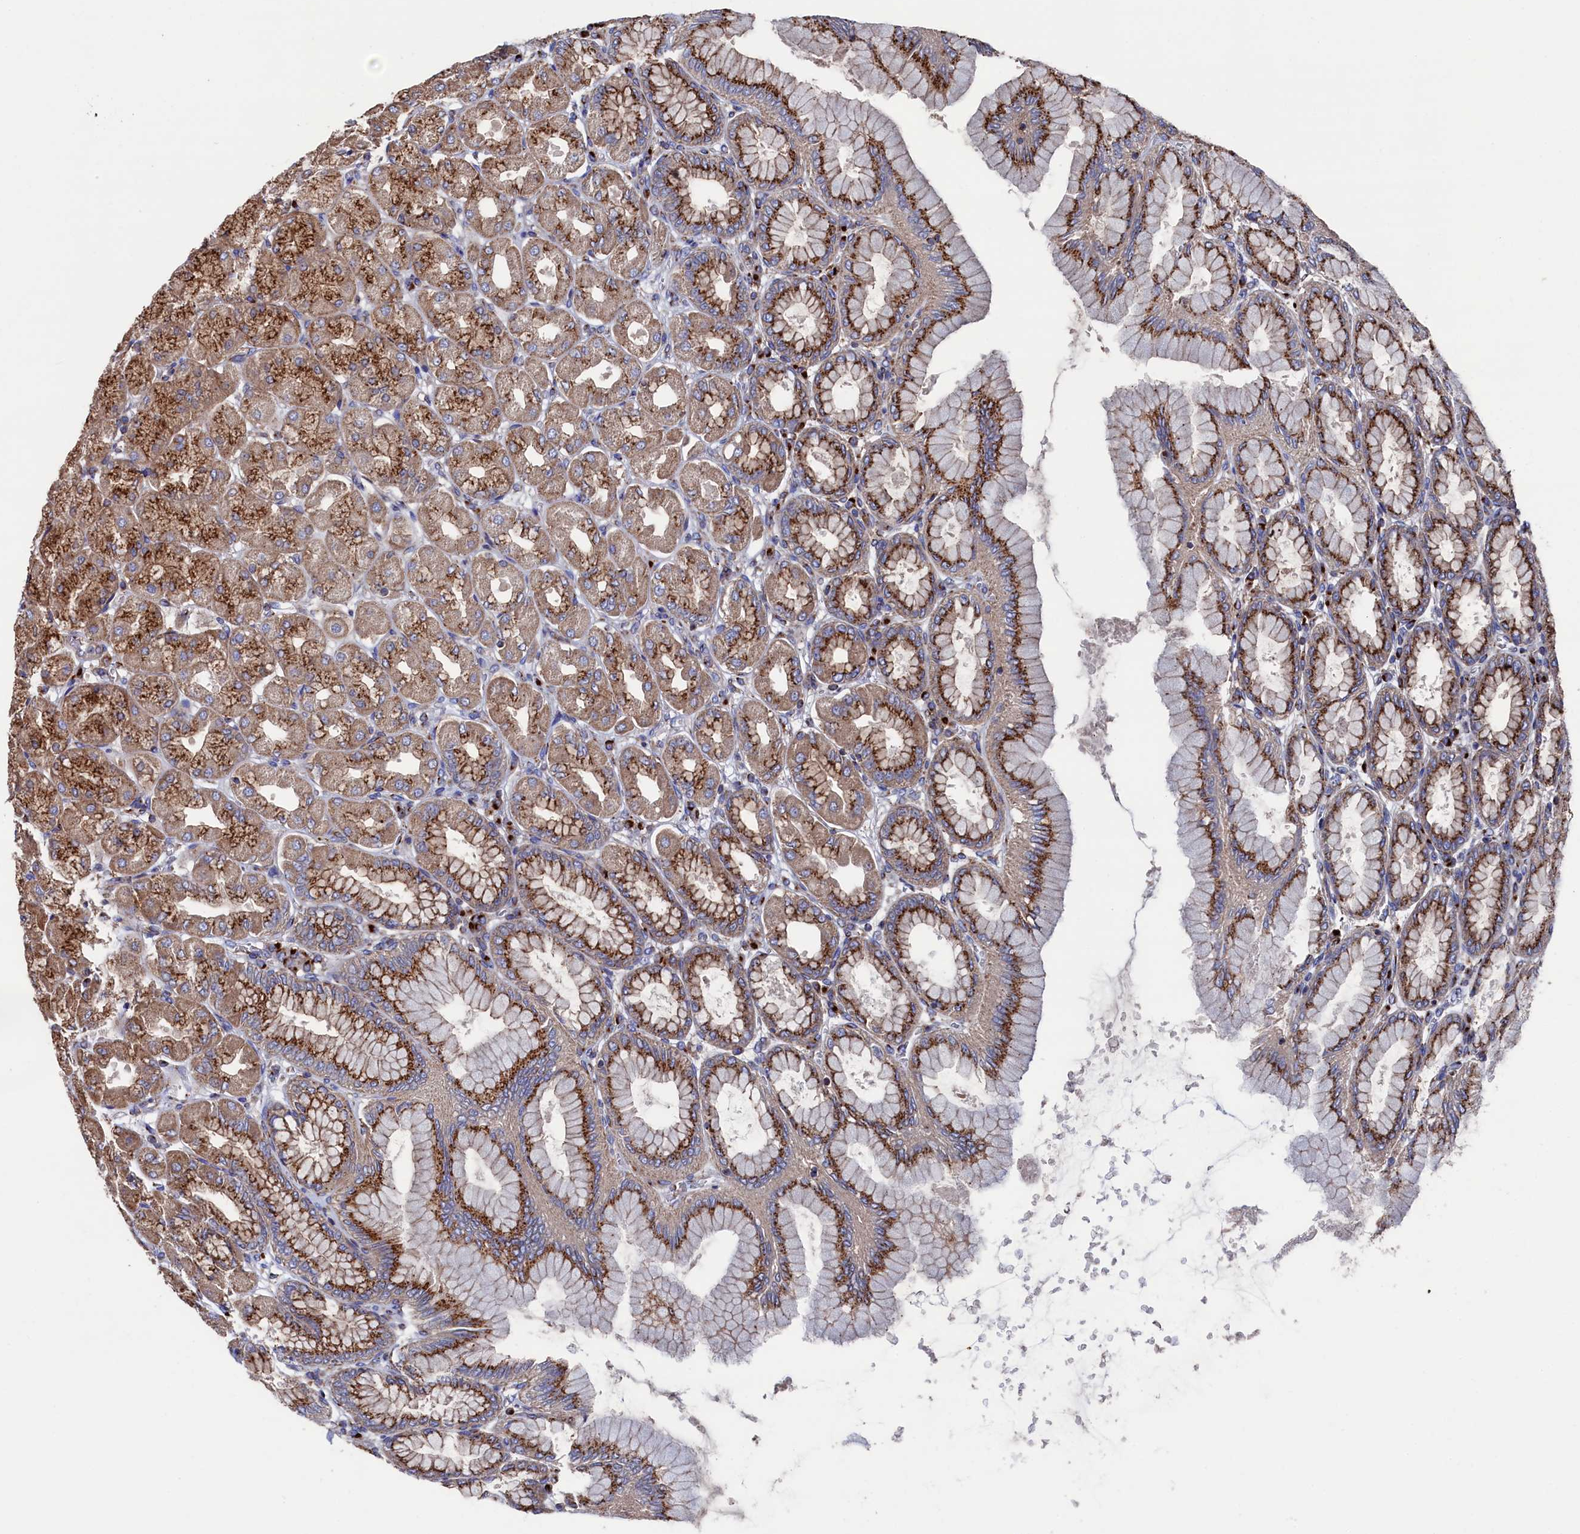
{"staining": {"intensity": "moderate", "quantity": ">75%", "location": "cytoplasmic/membranous"}, "tissue": "stomach", "cell_type": "Glandular cells", "image_type": "normal", "snomed": [{"axis": "morphology", "description": "Normal tissue, NOS"}, {"axis": "topography", "description": "Stomach, upper"}], "caption": "Unremarkable stomach shows moderate cytoplasmic/membranous expression in approximately >75% of glandular cells, visualized by immunohistochemistry.", "gene": "PRRC1", "patient": {"sex": "female", "age": 56}}